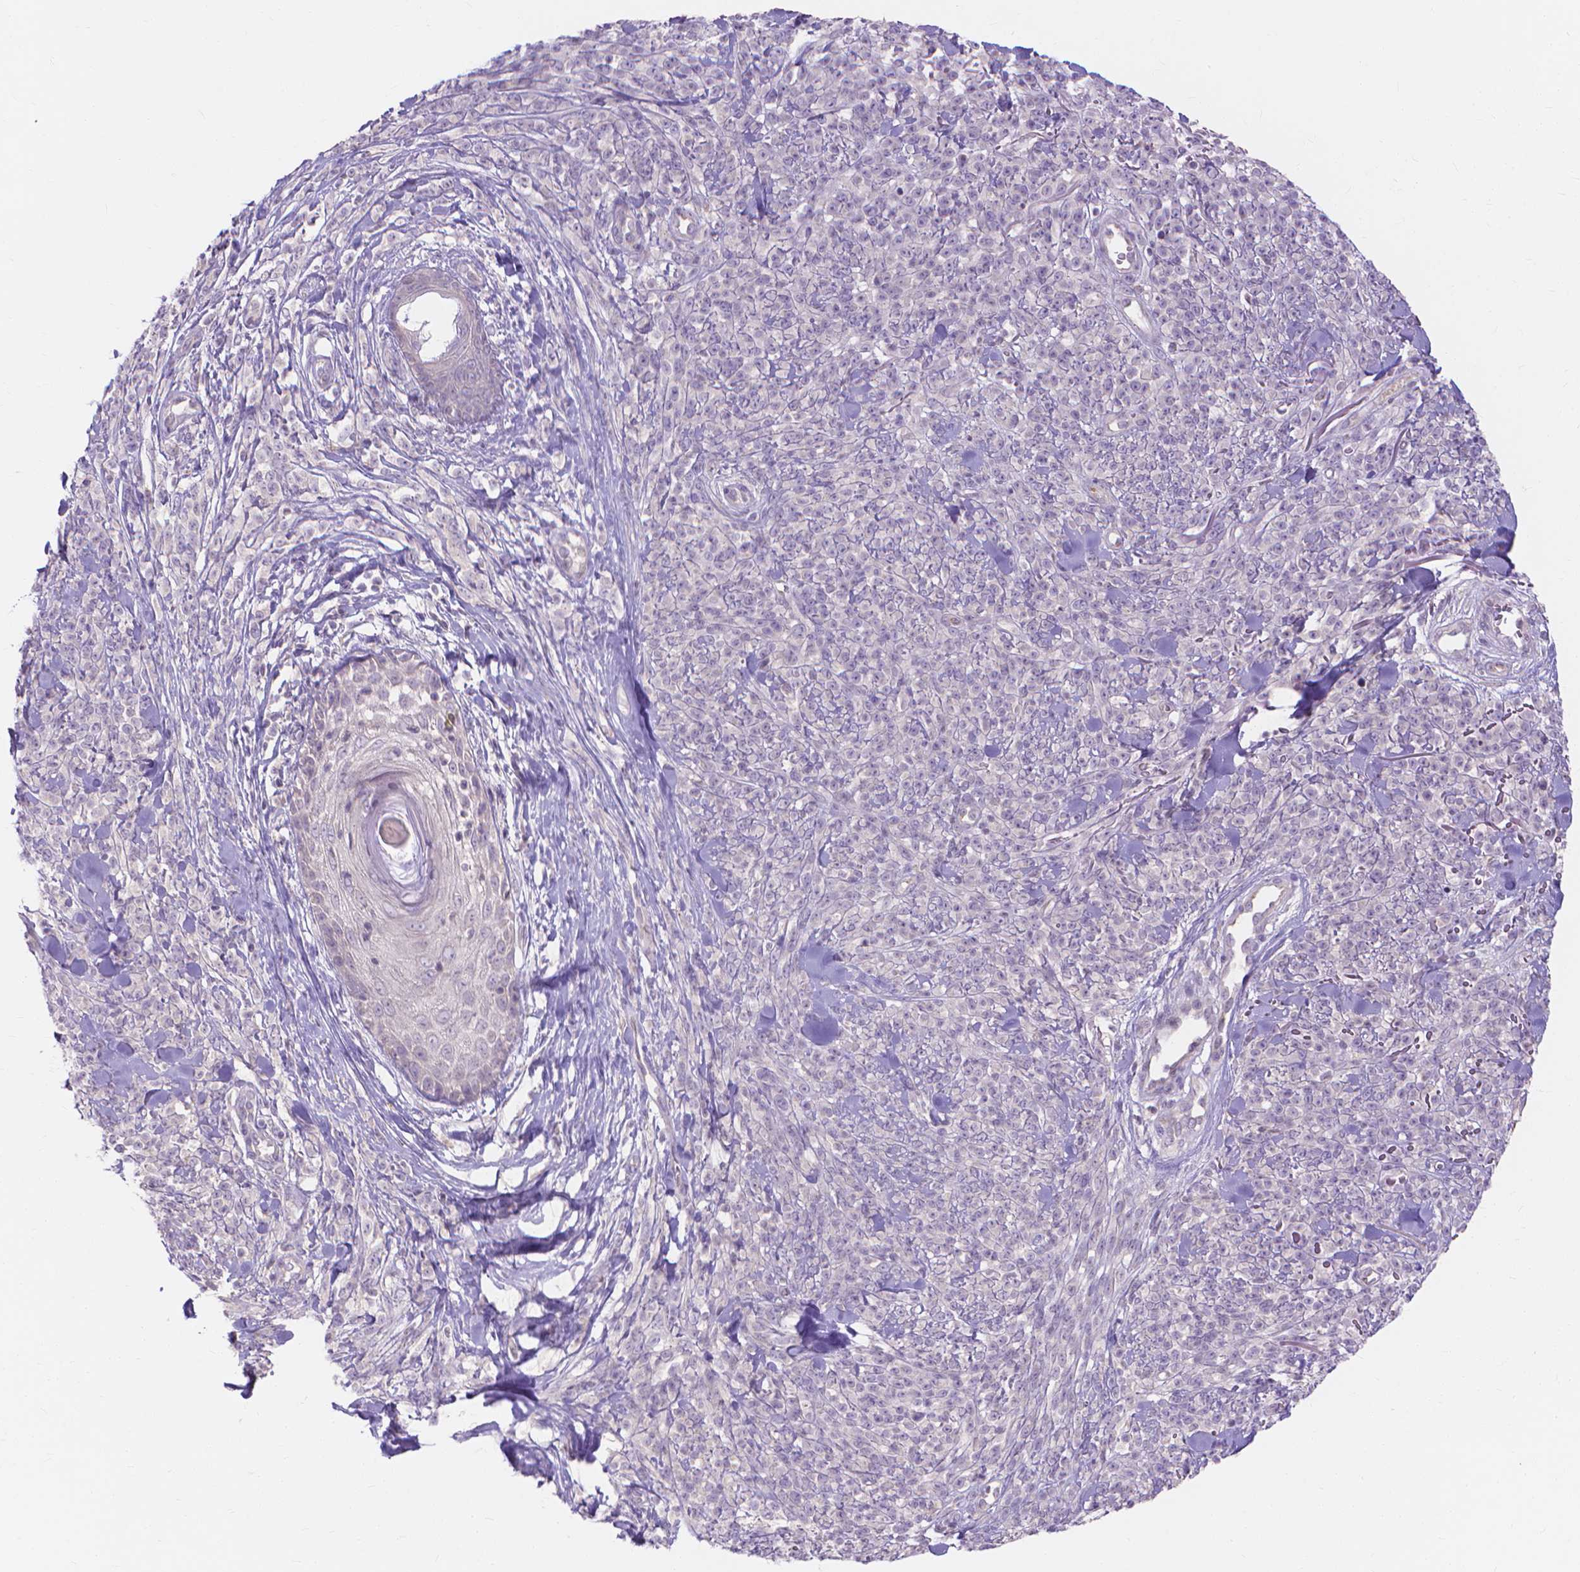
{"staining": {"intensity": "negative", "quantity": "none", "location": "none"}, "tissue": "melanoma", "cell_type": "Tumor cells", "image_type": "cancer", "snomed": [{"axis": "morphology", "description": "Malignant melanoma, NOS"}, {"axis": "topography", "description": "Skin"}, {"axis": "topography", "description": "Skin of trunk"}], "caption": "Malignant melanoma stained for a protein using immunohistochemistry demonstrates no expression tumor cells.", "gene": "PRDM13", "patient": {"sex": "male", "age": 74}}